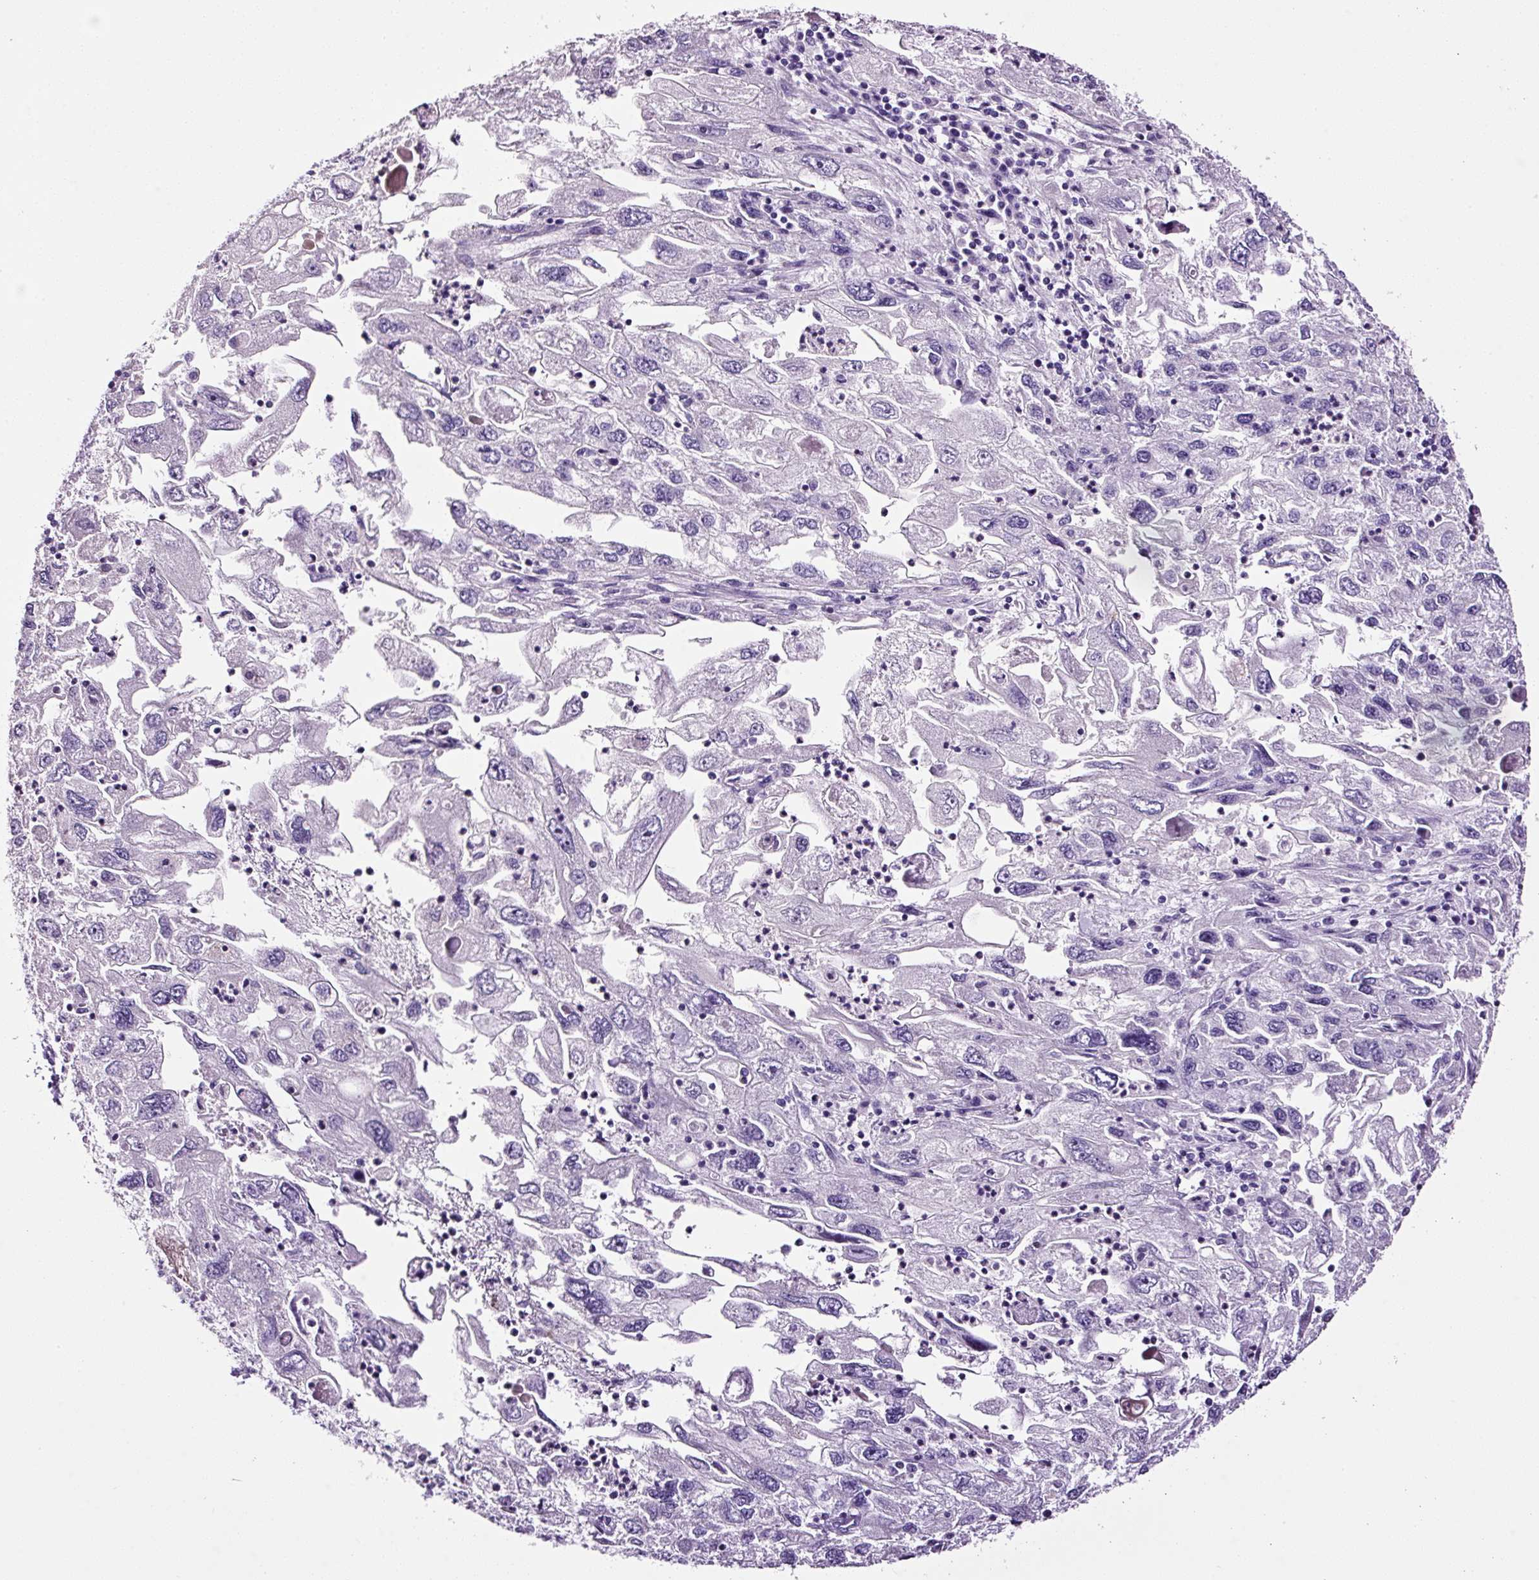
{"staining": {"intensity": "negative", "quantity": "none", "location": "none"}, "tissue": "endometrial cancer", "cell_type": "Tumor cells", "image_type": "cancer", "snomed": [{"axis": "morphology", "description": "Adenocarcinoma, NOS"}, {"axis": "topography", "description": "Endometrium"}], "caption": "Tumor cells show no significant expression in adenocarcinoma (endometrial). Brightfield microscopy of immunohistochemistry (IHC) stained with DAB (brown) and hematoxylin (blue), captured at high magnification.", "gene": "RTF2", "patient": {"sex": "female", "age": 49}}